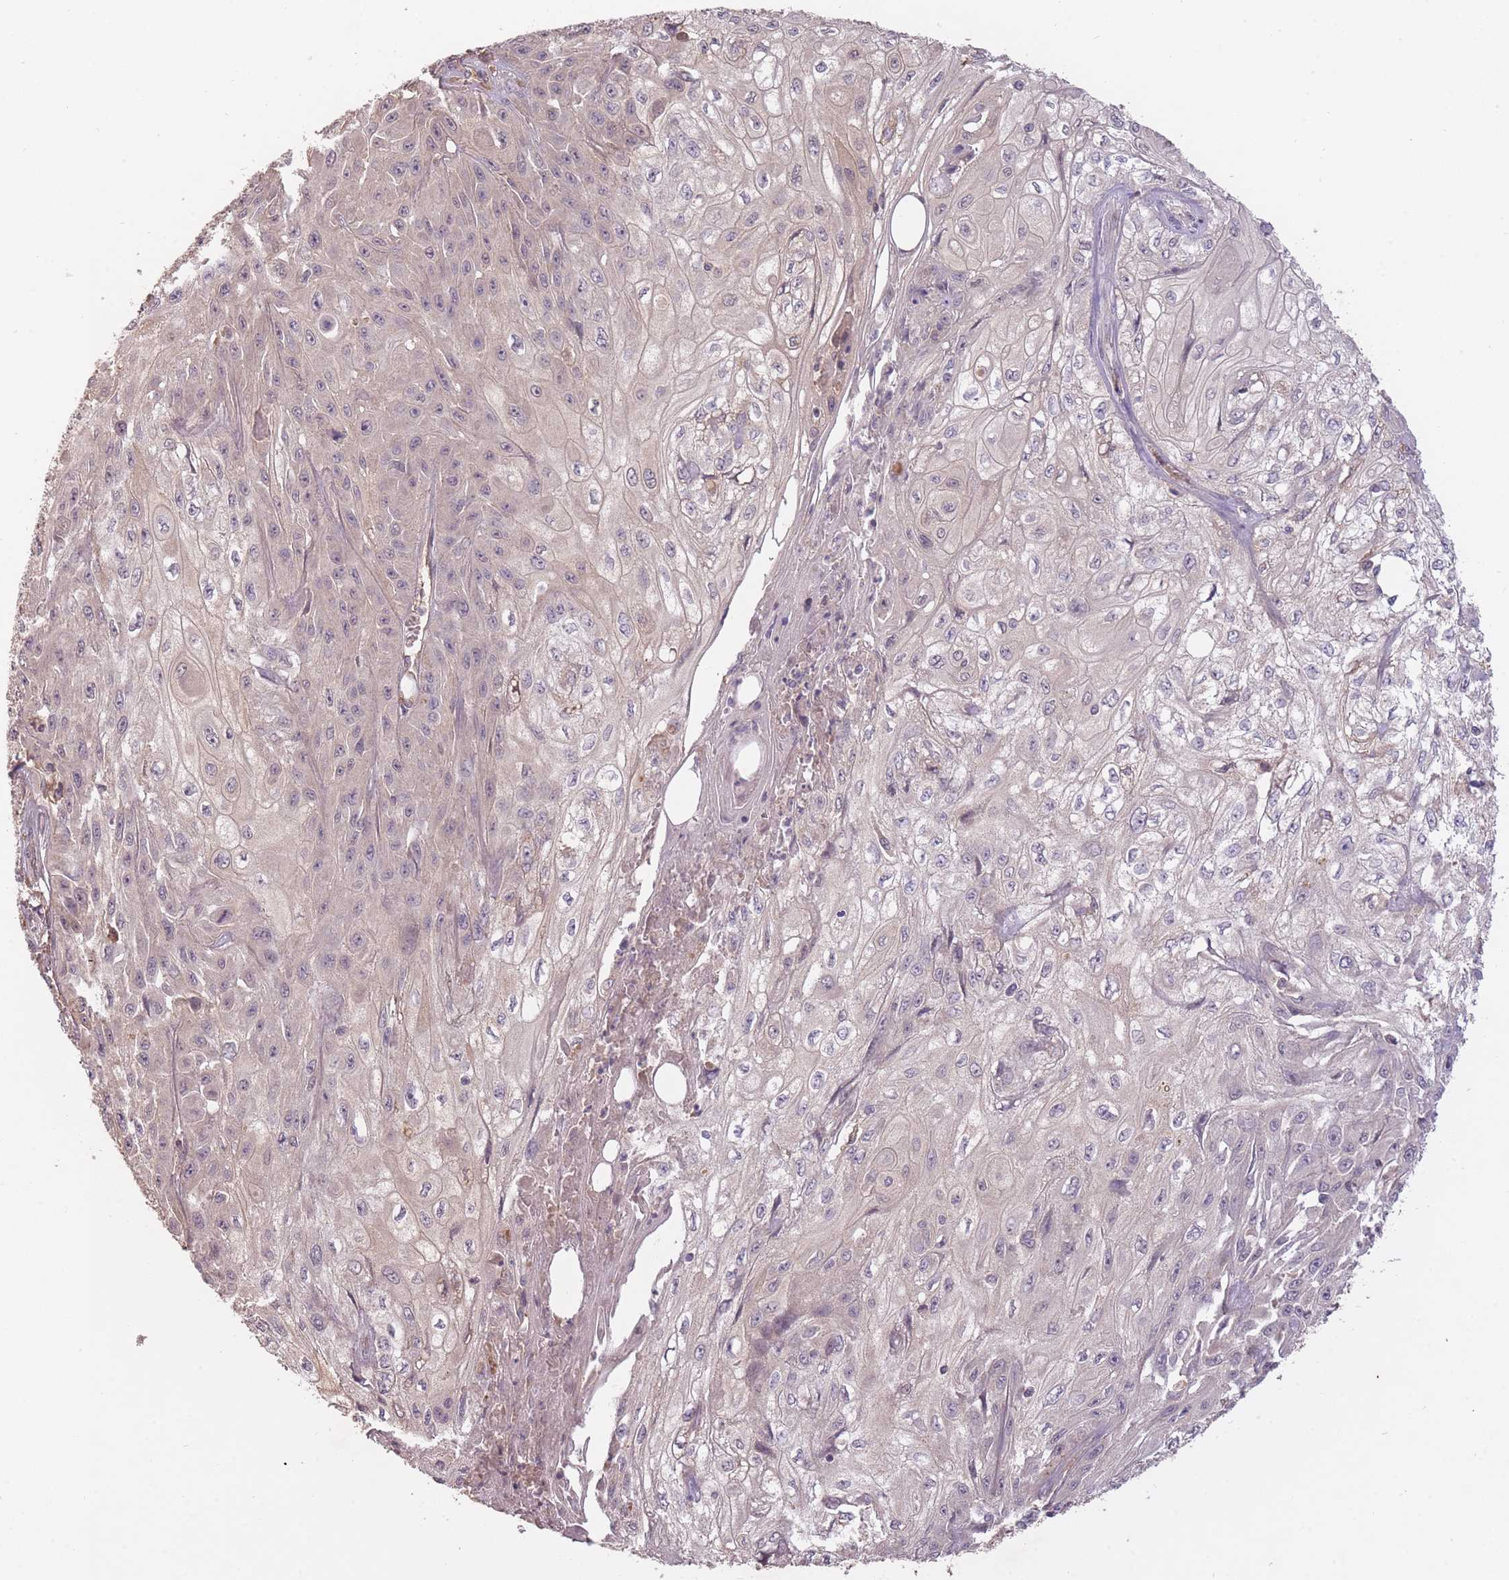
{"staining": {"intensity": "negative", "quantity": "none", "location": "none"}, "tissue": "skin cancer", "cell_type": "Tumor cells", "image_type": "cancer", "snomed": [{"axis": "morphology", "description": "Squamous cell carcinoma, NOS"}, {"axis": "morphology", "description": "Squamous cell carcinoma, metastatic, NOS"}, {"axis": "topography", "description": "Skin"}, {"axis": "topography", "description": "Lymph node"}], "caption": "Histopathology image shows no significant protein positivity in tumor cells of metastatic squamous cell carcinoma (skin).", "gene": "LRATD2", "patient": {"sex": "male", "age": 75}}